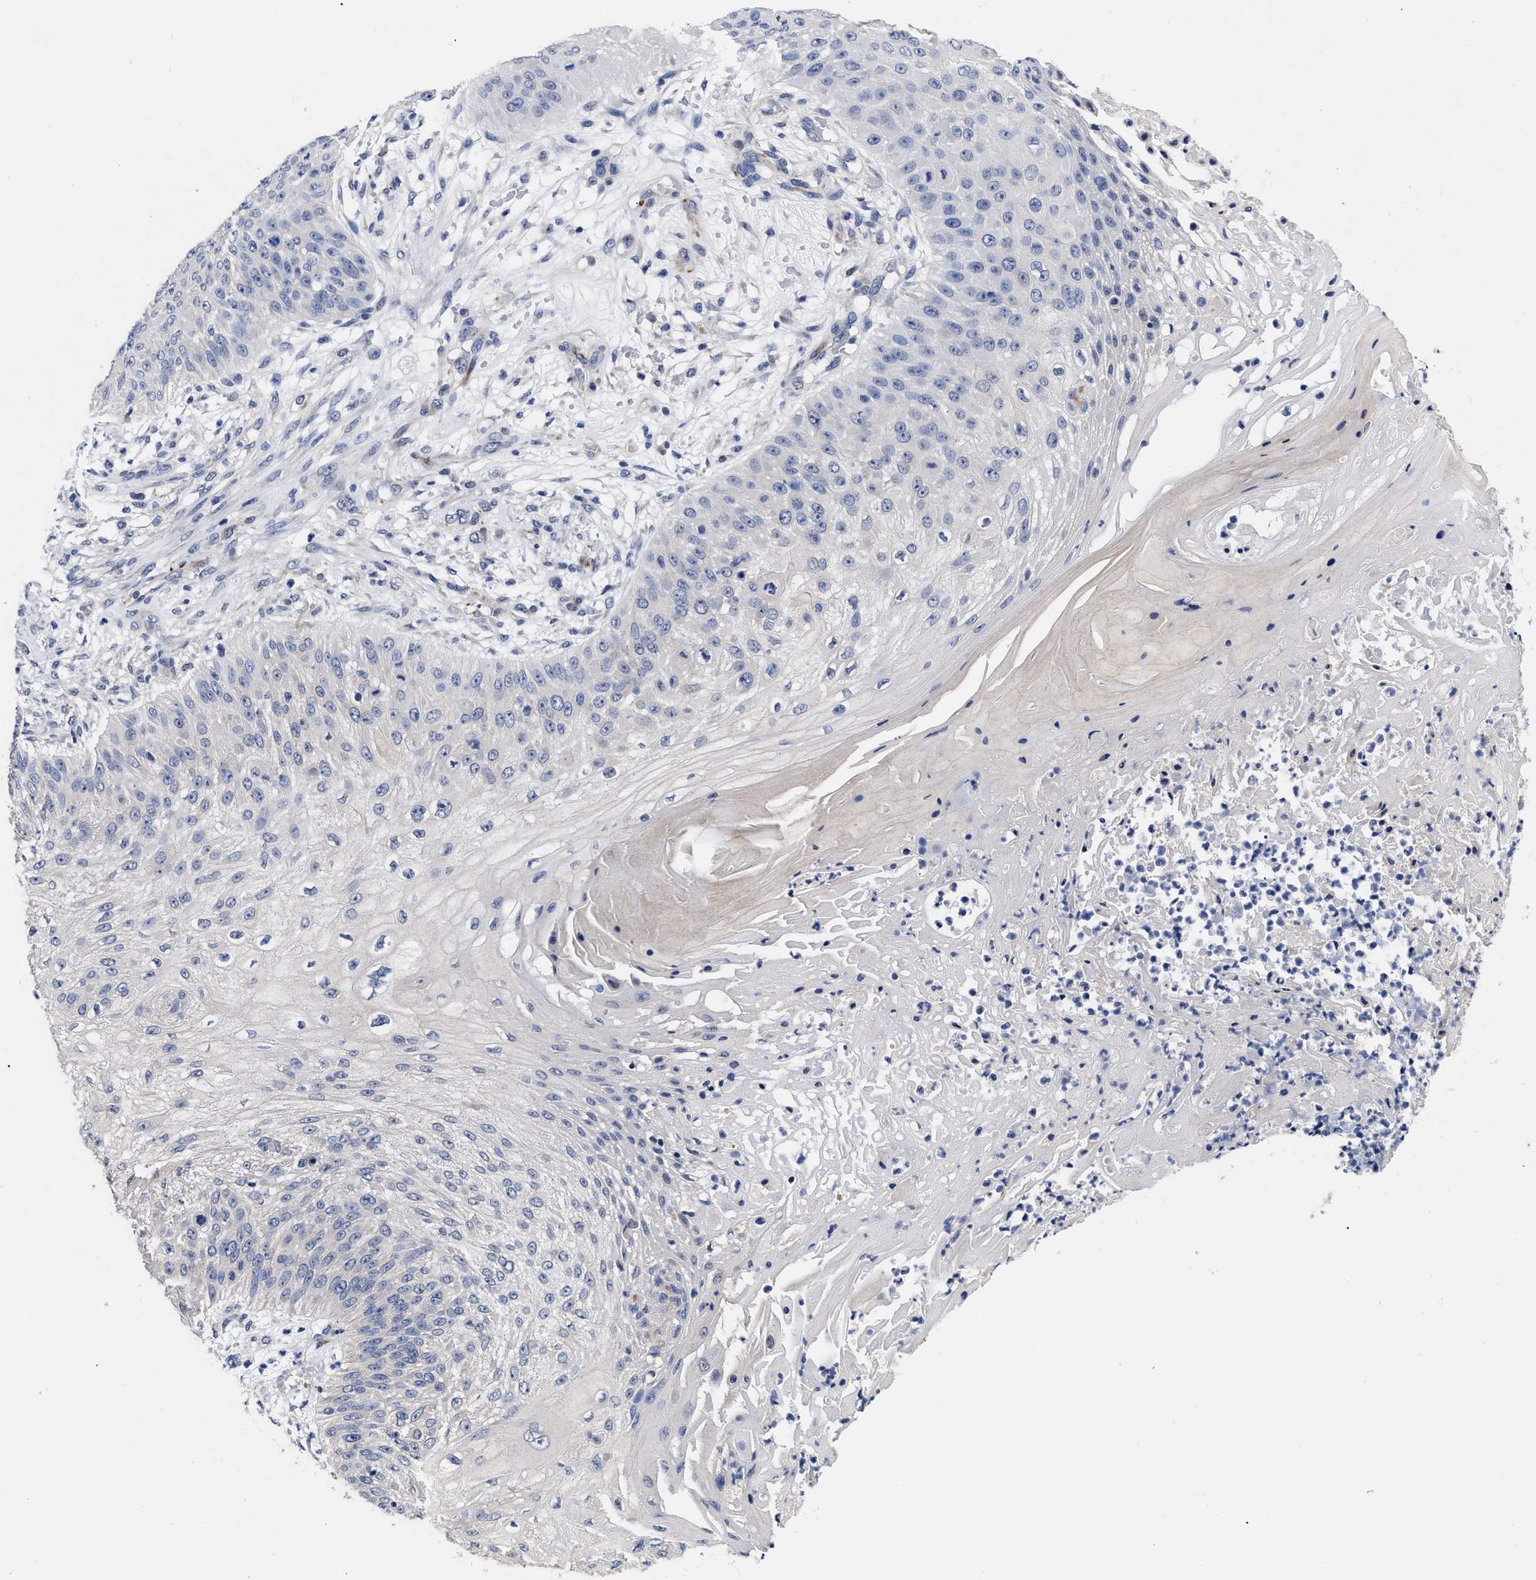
{"staining": {"intensity": "negative", "quantity": "none", "location": "none"}, "tissue": "skin cancer", "cell_type": "Tumor cells", "image_type": "cancer", "snomed": [{"axis": "morphology", "description": "Squamous cell carcinoma, NOS"}, {"axis": "topography", "description": "Skin"}], "caption": "This is a micrograph of immunohistochemistry (IHC) staining of squamous cell carcinoma (skin), which shows no expression in tumor cells. (DAB (3,3'-diaminobenzidine) immunohistochemistry, high magnification).", "gene": "CCN5", "patient": {"sex": "female", "age": 80}}